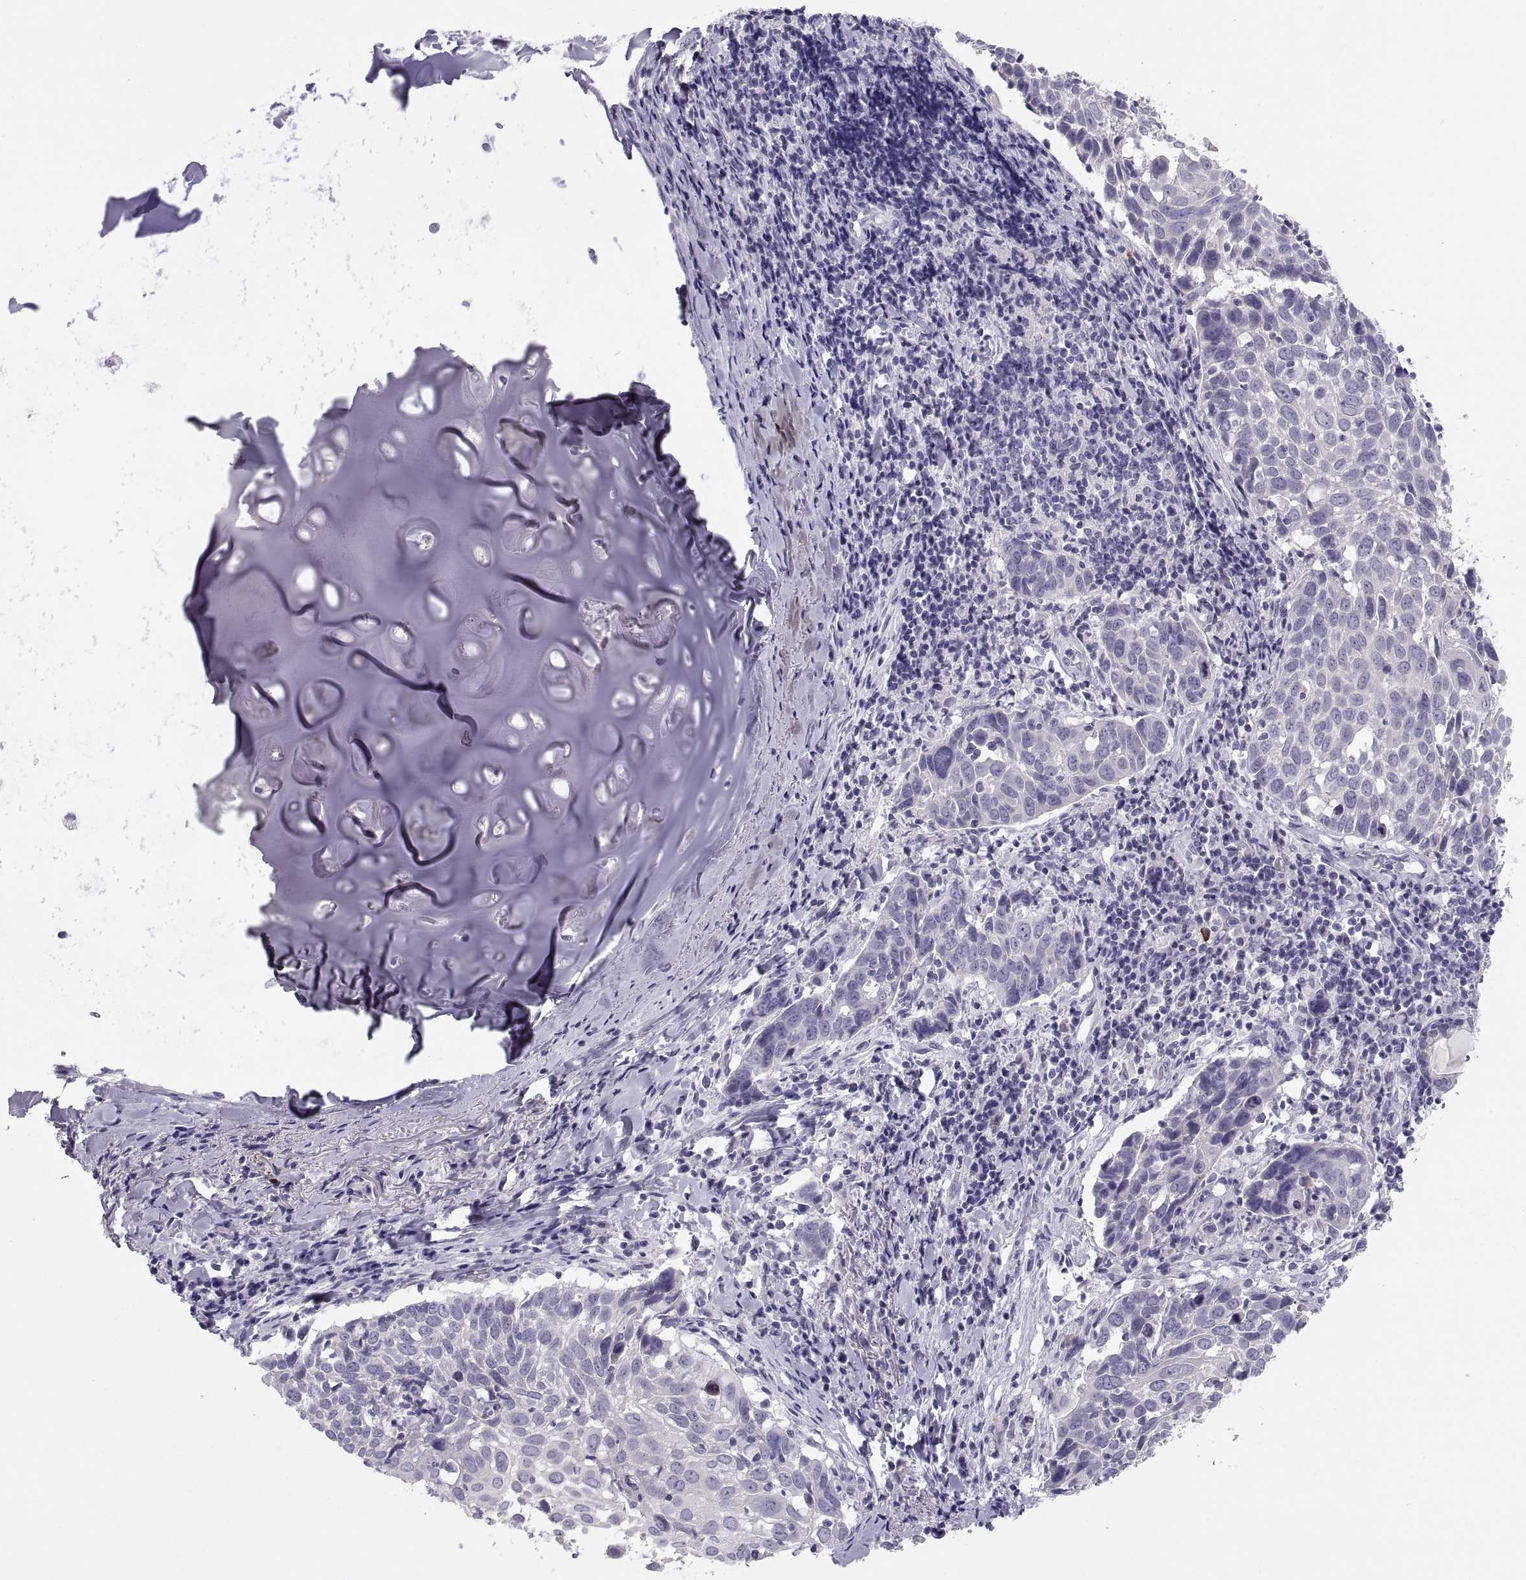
{"staining": {"intensity": "negative", "quantity": "none", "location": "none"}, "tissue": "lung cancer", "cell_type": "Tumor cells", "image_type": "cancer", "snomed": [{"axis": "morphology", "description": "Squamous cell carcinoma, NOS"}, {"axis": "topography", "description": "Lung"}], "caption": "Lung cancer was stained to show a protein in brown. There is no significant staining in tumor cells.", "gene": "MAGEB2", "patient": {"sex": "male", "age": 57}}